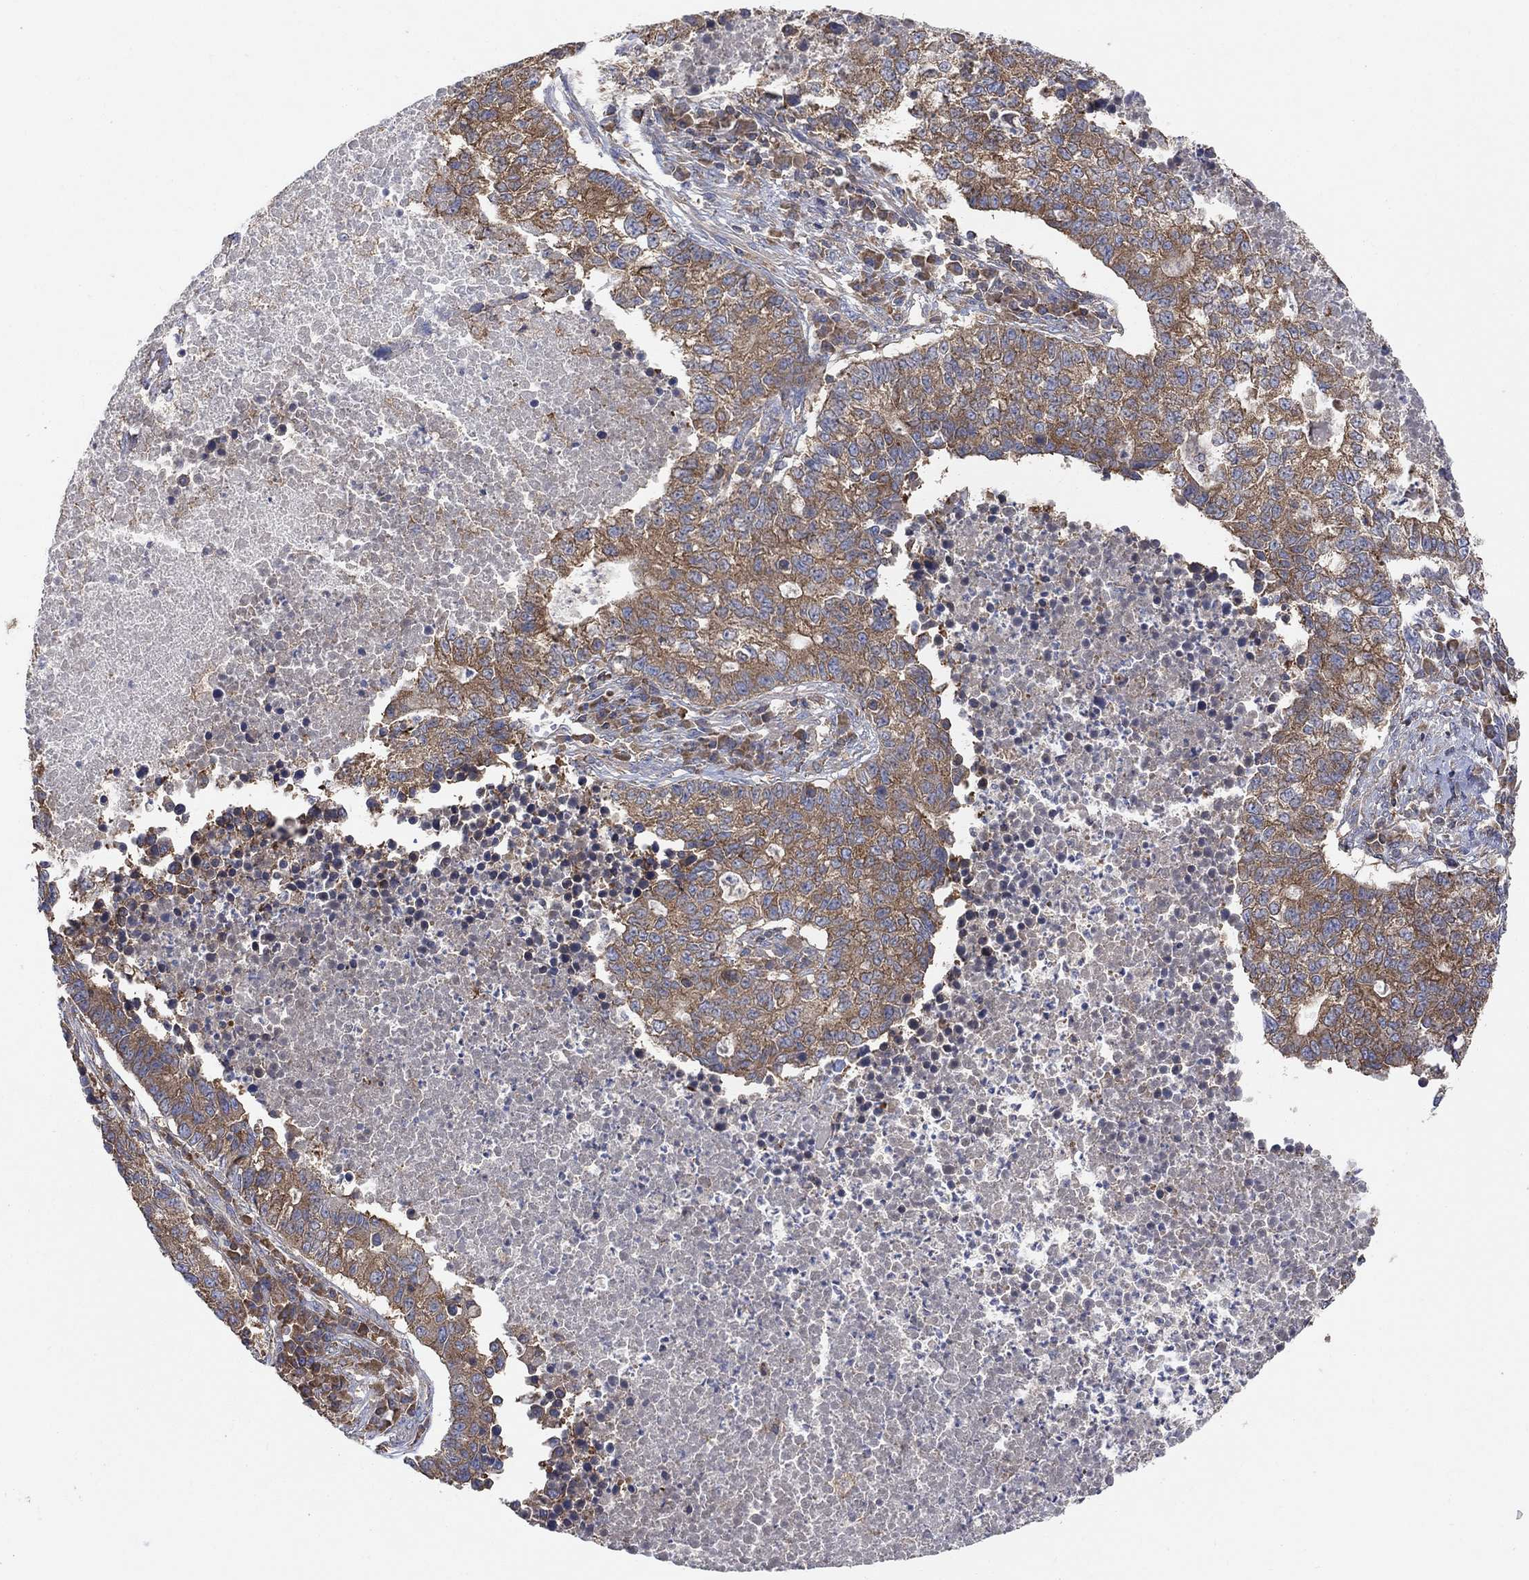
{"staining": {"intensity": "moderate", "quantity": "25%-75%", "location": "cytoplasmic/membranous"}, "tissue": "lung cancer", "cell_type": "Tumor cells", "image_type": "cancer", "snomed": [{"axis": "morphology", "description": "Adenocarcinoma, NOS"}, {"axis": "topography", "description": "Lung"}], "caption": "Protein analysis of lung cancer (adenocarcinoma) tissue displays moderate cytoplasmic/membranous expression in about 25%-75% of tumor cells.", "gene": "BLOC1S3", "patient": {"sex": "male", "age": 57}}